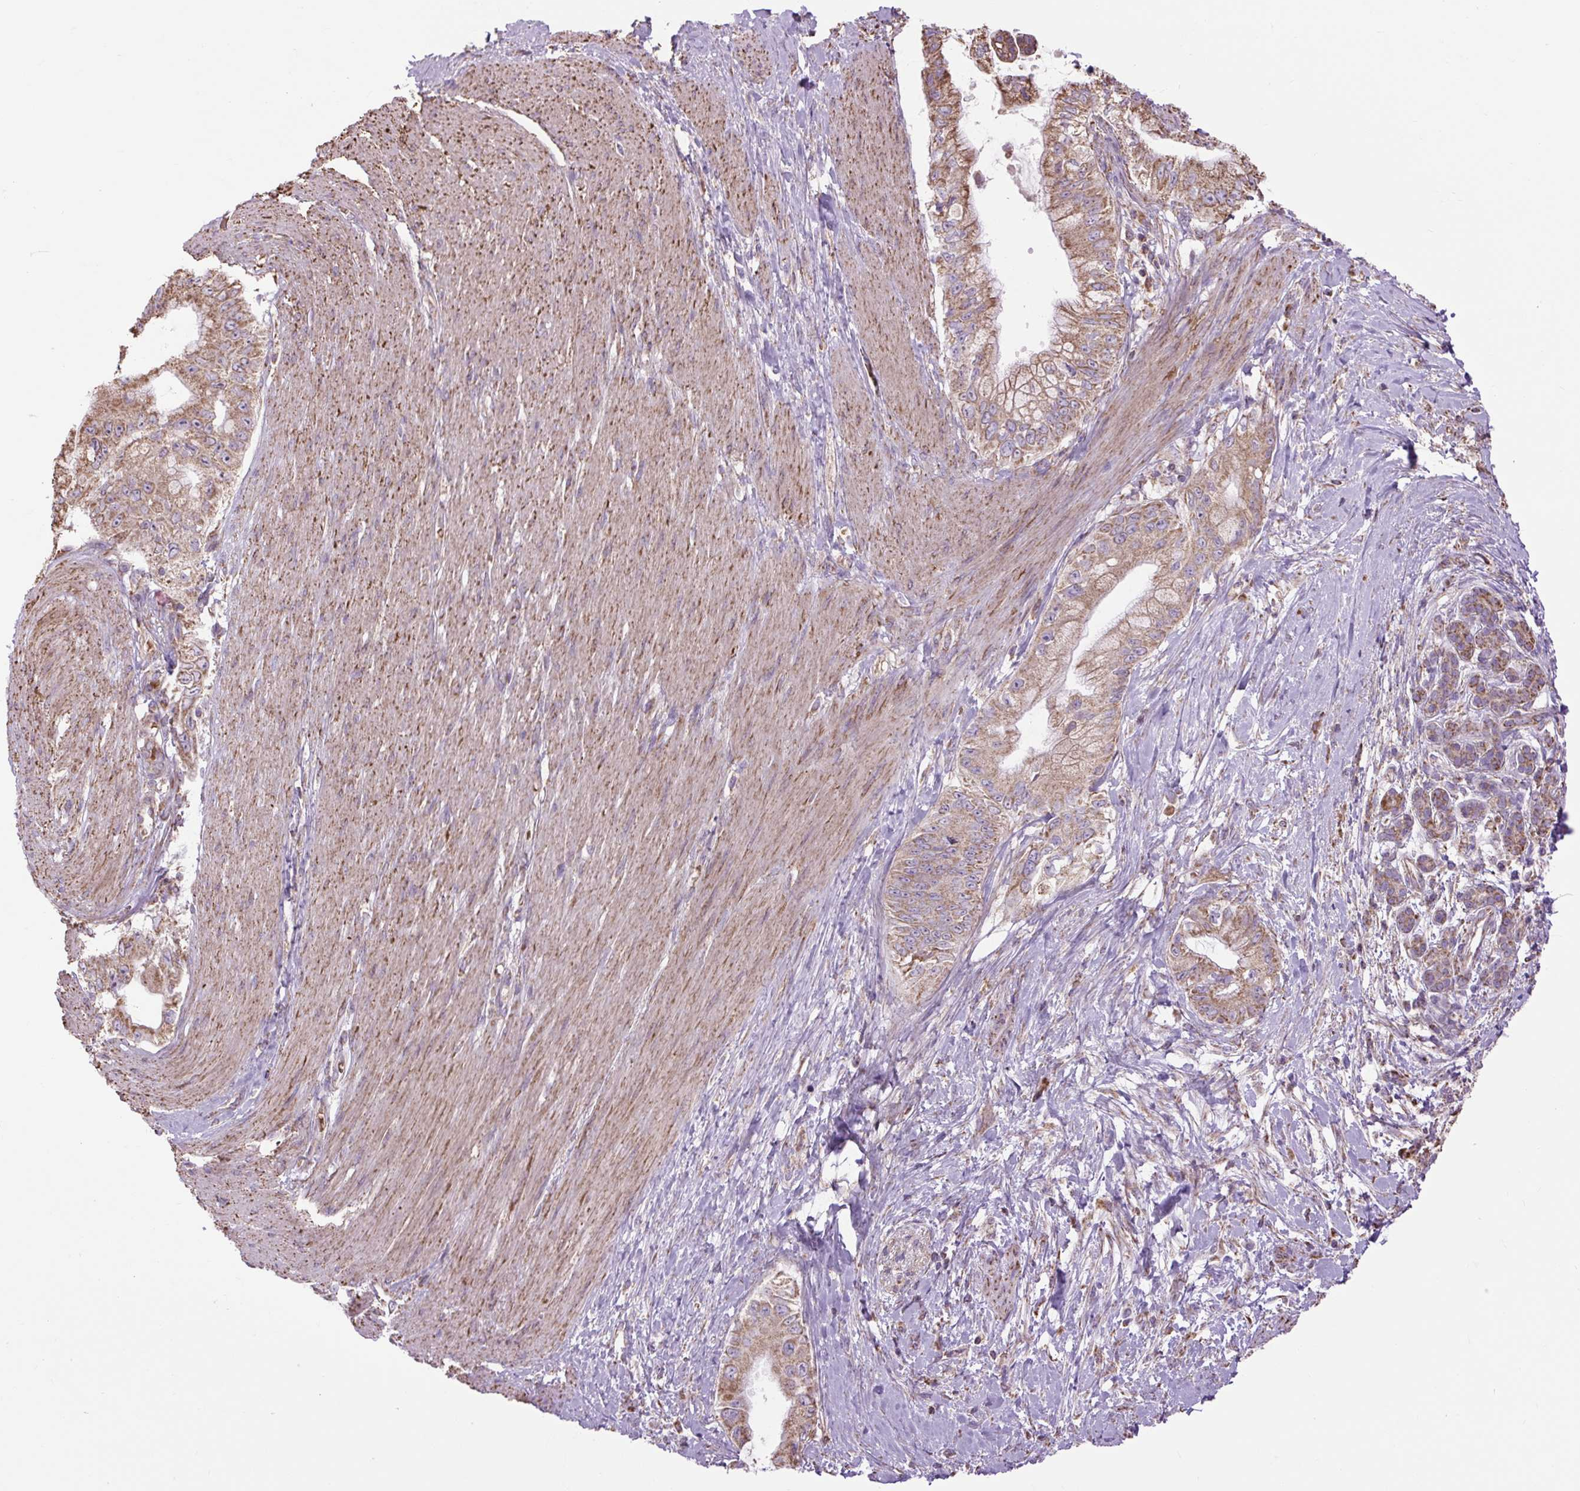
{"staining": {"intensity": "moderate", "quantity": ">75%", "location": "cytoplasmic/membranous"}, "tissue": "pancreatic cancer", "cell_type": "Tumor cells", "image_type": "cancer", "snomed": [{"axis": "morphology", "description": "Adenocarcinoma, NOS"}, {"axis": "topography", "description": "Pancreas"}], "caption": "Pancreatic cancer (adenocarcinoma) stained with DAB (3,3'-diaminobenzidine) immunohistochemistry (IHC) demonstrates medium levels of moderate cytoplasmic/membranous expression in approximately >75% of tumor cells. (DAB (3,3'-diaminobenzidine) = brown stain, brightfield microscopy at high magnification).", "gene": "PLCG1", "patient": {"sex": "male", "age": 48}}